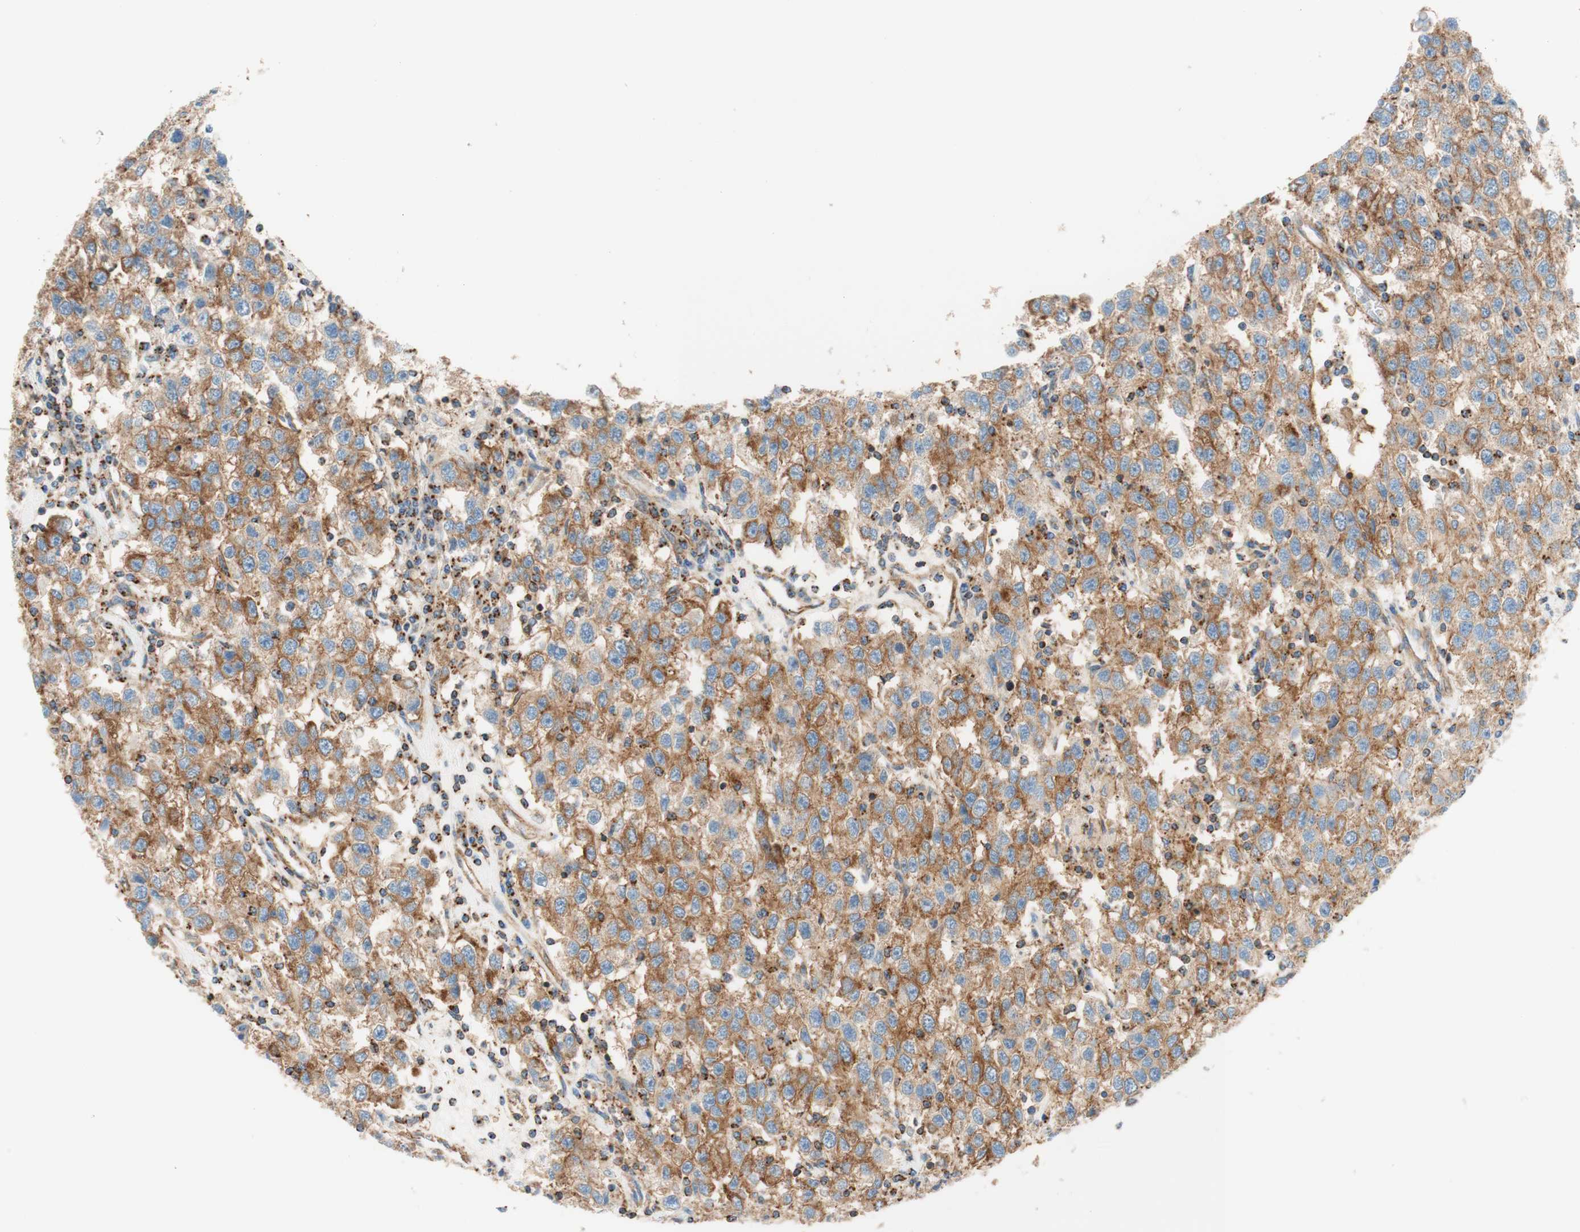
{"staining": {"intensity": "moderate", "quantity": ">75%", "location": "cytoplasmic/membranous"}, "tissue": "testis cancer", "cell_type": "Tumor cells", "image_type": "cancer", "snomed": [{"axis": "morphology", "description": "Seminoma, NOS"}, {"axis": "topography", "description": "Testis"}], "caption": "Approximately >75% of tumor cells in seminoma (testis) reveal moderate cytoplasmic/membranous protein positivity as visualized by brown immunohistochemical staining.", "gene": "VPS26A", "patient": {"sex": "male", "age": 41}}